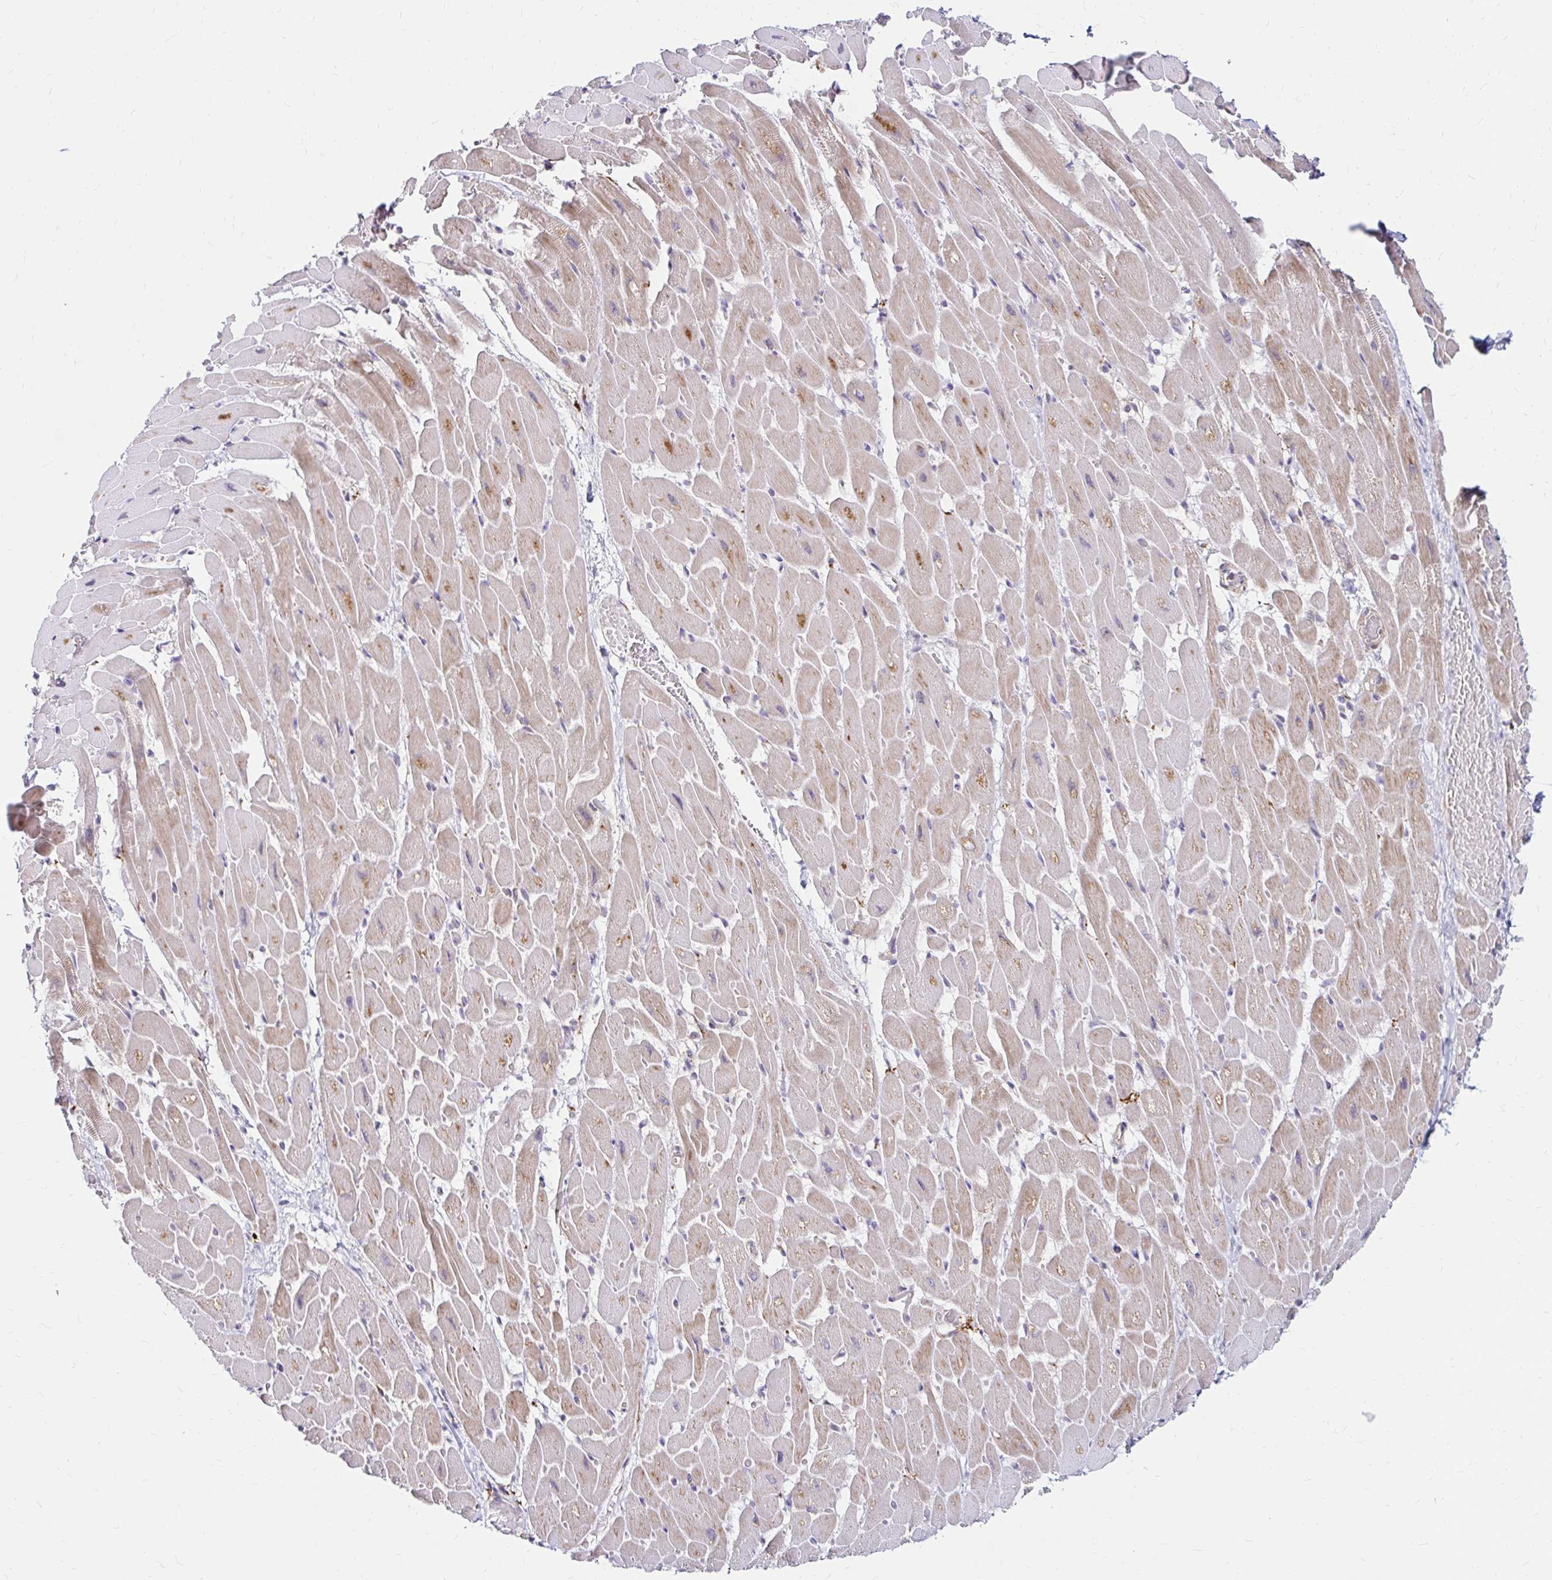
{"staining": {"intensity": "weak", "quantity": ">75%", "location": "cytoplasmic/membranous"}, "tissue": "heart muscle", "cell_type": "Cardiomyocytes", "image_type": "normal", "snomed": [{"axis": "morphology", "description": "Normal tissue, NOS"}, {"axis": "topography", "description": "Heart"}], "caption": "The immunohistochemical stain highlights weak cytoplasmic/membranous expression in cardiomyocytes of normal heart muscle. The staining was performed using DAB (3,3'-diaminobenzidine) to visualize the protein expression in brown, while the nuclei were stained in blue with hematoxylin (Magnification: 20x).", "gene": "GUCY1A1", "patient": {"sex": "male", "age": 37}}